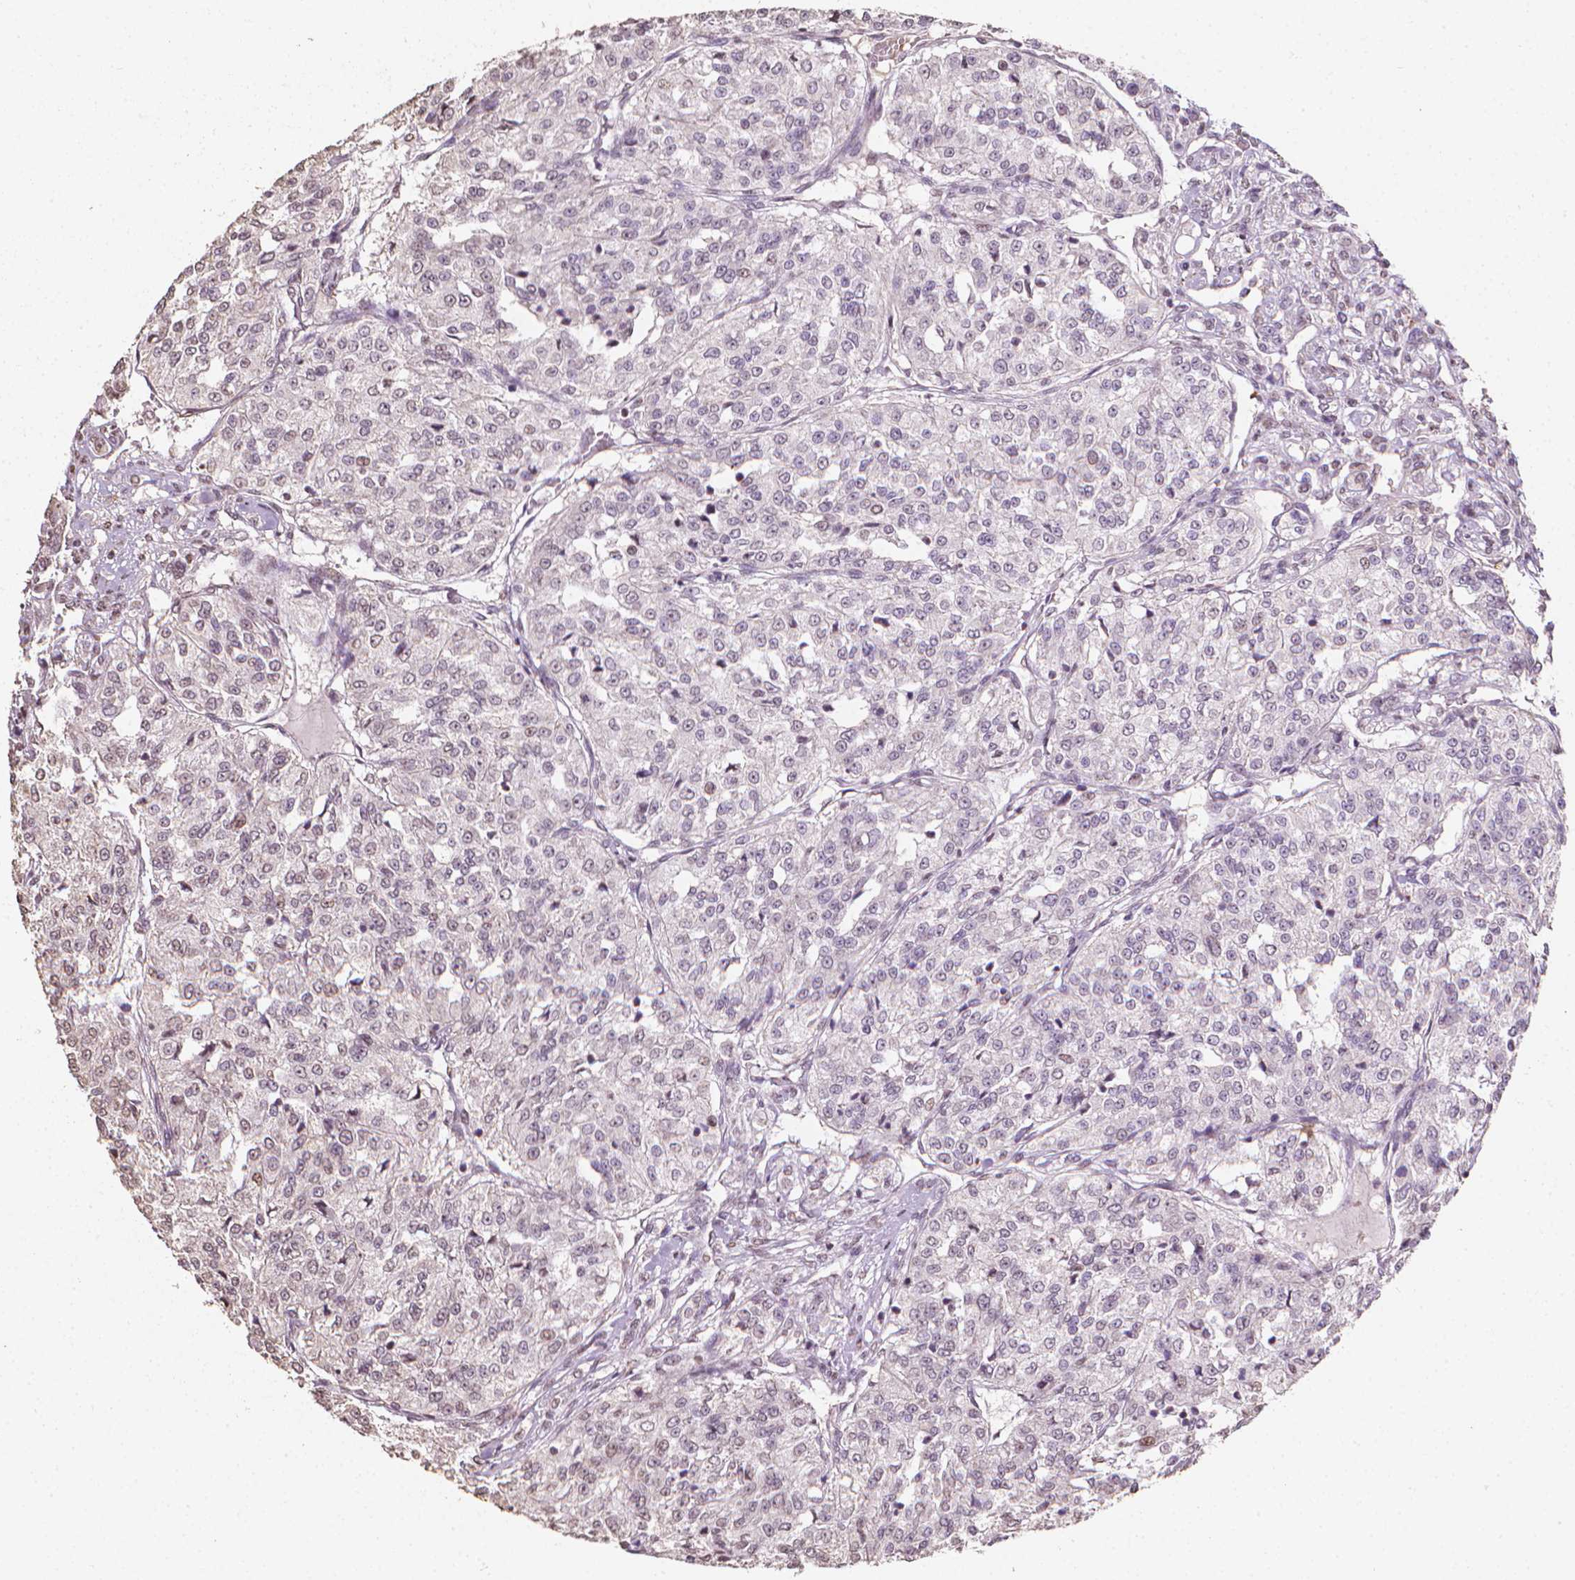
{"staining": {"intensity": "negative", "quantity": "none", "location": "none"}, "tissue": "renal cancer", "cell_type": "Tumor cells", "image_type": "cancer", "snomed": [{"axis": "morphology", "description": "Adenocarcinoma, NOS"}, {"axis": "topography", "description": "Kidney"}], "caption": "Protein analysis of renal cancer (adenocarcinoma) exhibits no significant staining in tumor cells.", "gene": "DCN", "patient": {"sex": "female", "age": 63}}